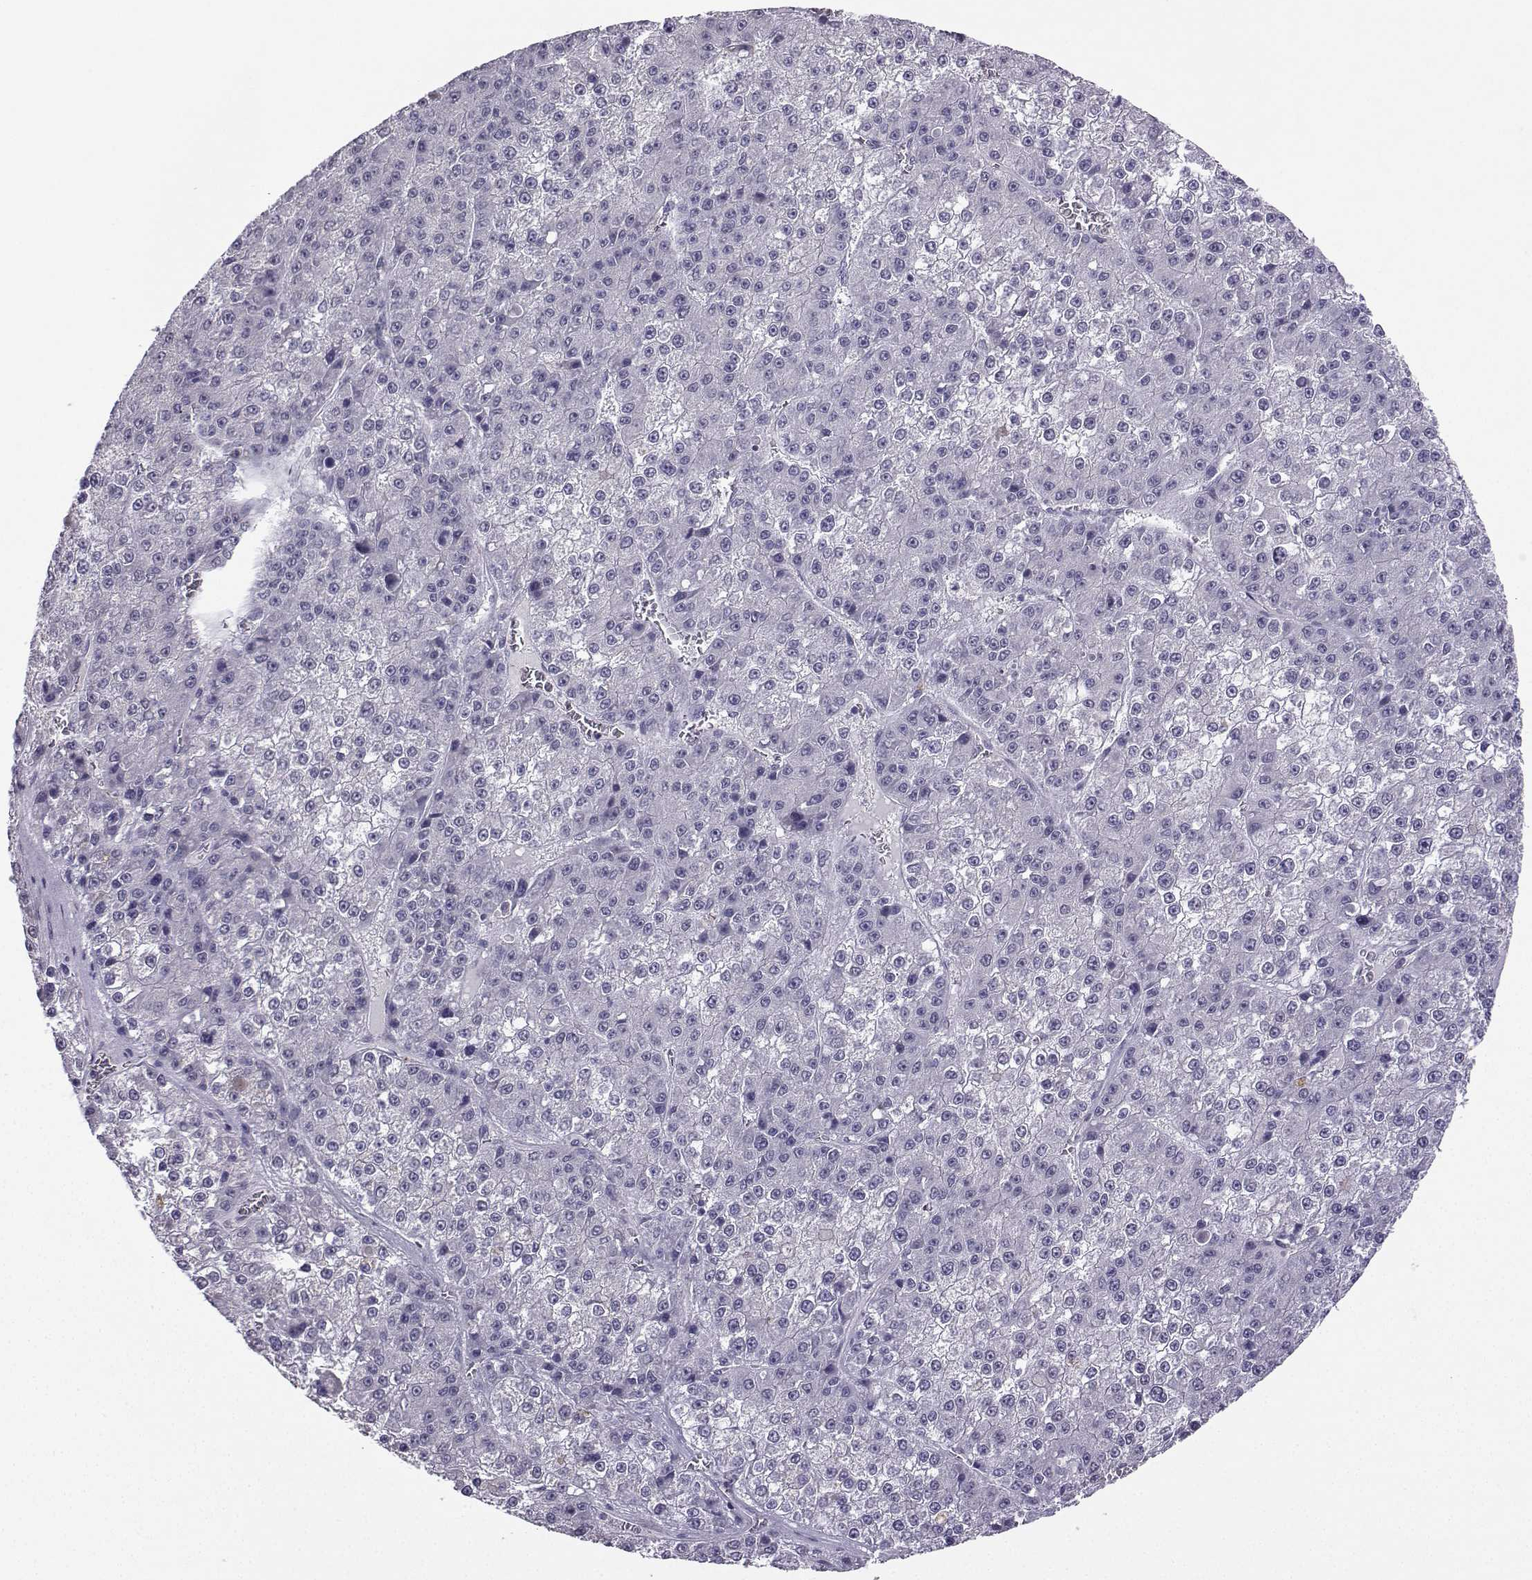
{"staining": {"intensity": "negative", "quantity": "none", "location": "none"}, "tissue": "liver cancer", "cell_type": "Tumor cells", "image_type": "cancer", "snomed": [{"axis": "morphology", "description": "Carcinoma, Hepatocellular, NOS"}, {"axis": "topography", "description": "Liver"}], "caption": "This is a image of immunohistochemistry staining of liver cancer, which shows no positivity in tumor cells.", "gene": "TBR1", "patient": {"sex": "female", "age": 73}}